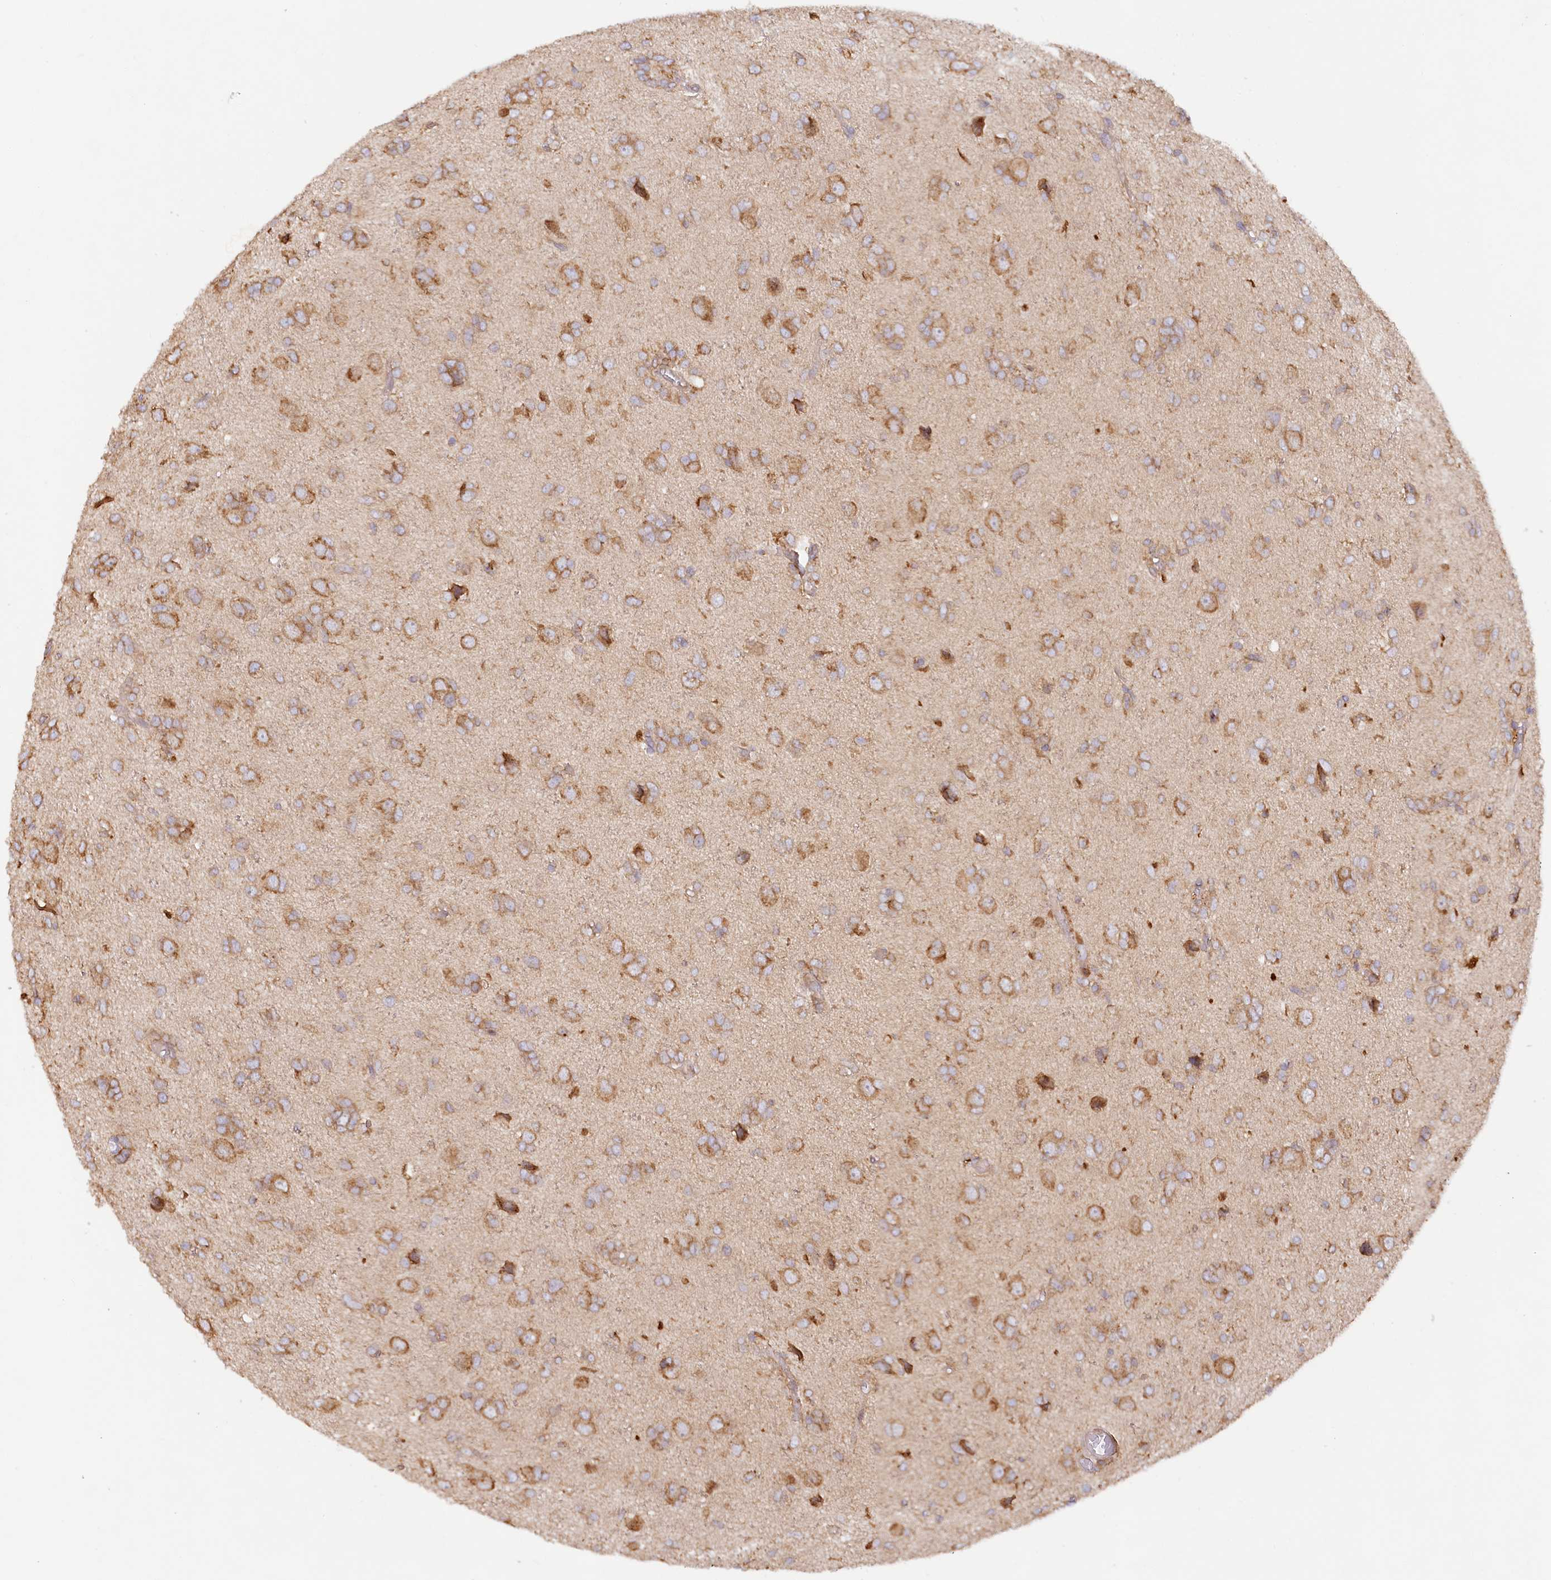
{"staining": {"intensity": "moderate", "quantity": ">75%", "location": "cytoplasmic/membranous"}, "tissue": "glioma", "cell_type": "Tumor cells", "image_type": "cancer", "snomed": [{"axis": "morphology", "description": "Glioma, malignant, High grade"}, {"axis": "topography", "description": "Brain"}], "caption": "A high-resolution histopathology image shows immunohistochemistry (IHC) staining of glioma, which displays moderate cytoplasmic/membranous staining in about >75% of tumor cells.", "gene": "ACAP2", "patient": {"sex": "female", "age": 59}}